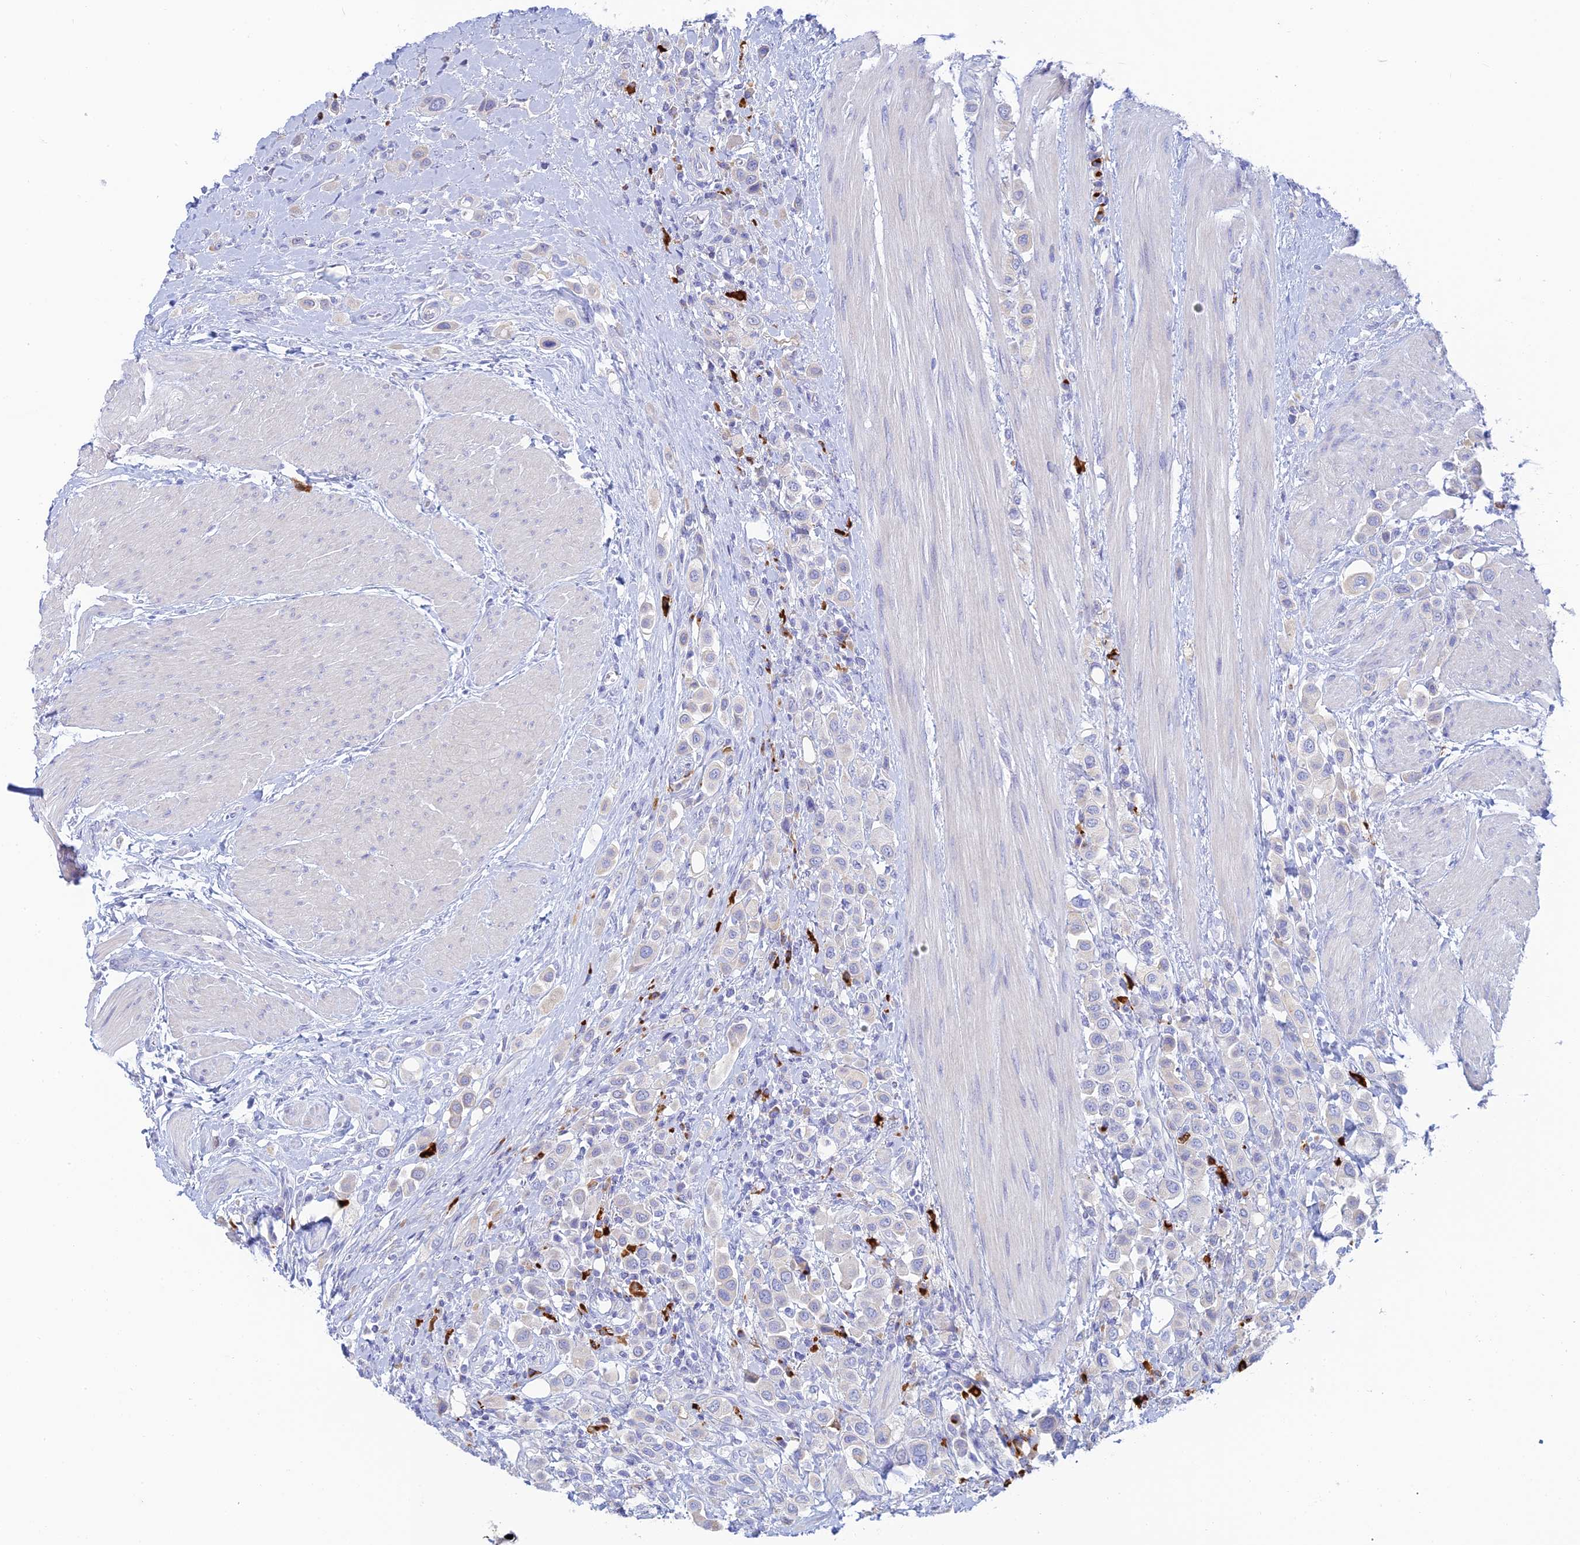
{"staining": {"intensity": "negative", "quantity": "none", "location": "none"}, "tissue": "urothelial cancer", "cell_type": "Tumor cells", "image_type": "cancer", "snomed": [{"axis": "morphology", "description": "Urothelial carcinoma, High grade"}, {"axis": "topography", "description": "Urinary bladder"}], "caption": "Urothelial cancer was stained to show a protein in brown. There is no significant staining in tumor cells. Brightfield microscopy of immunohistochemistry stained with DAB (3,3'-diaminobenzidine) (brown) and hematoxylin (blue), captured at high magnification.", "gene": "CEP152", "patient": {"sex": "male", "age": 50}}